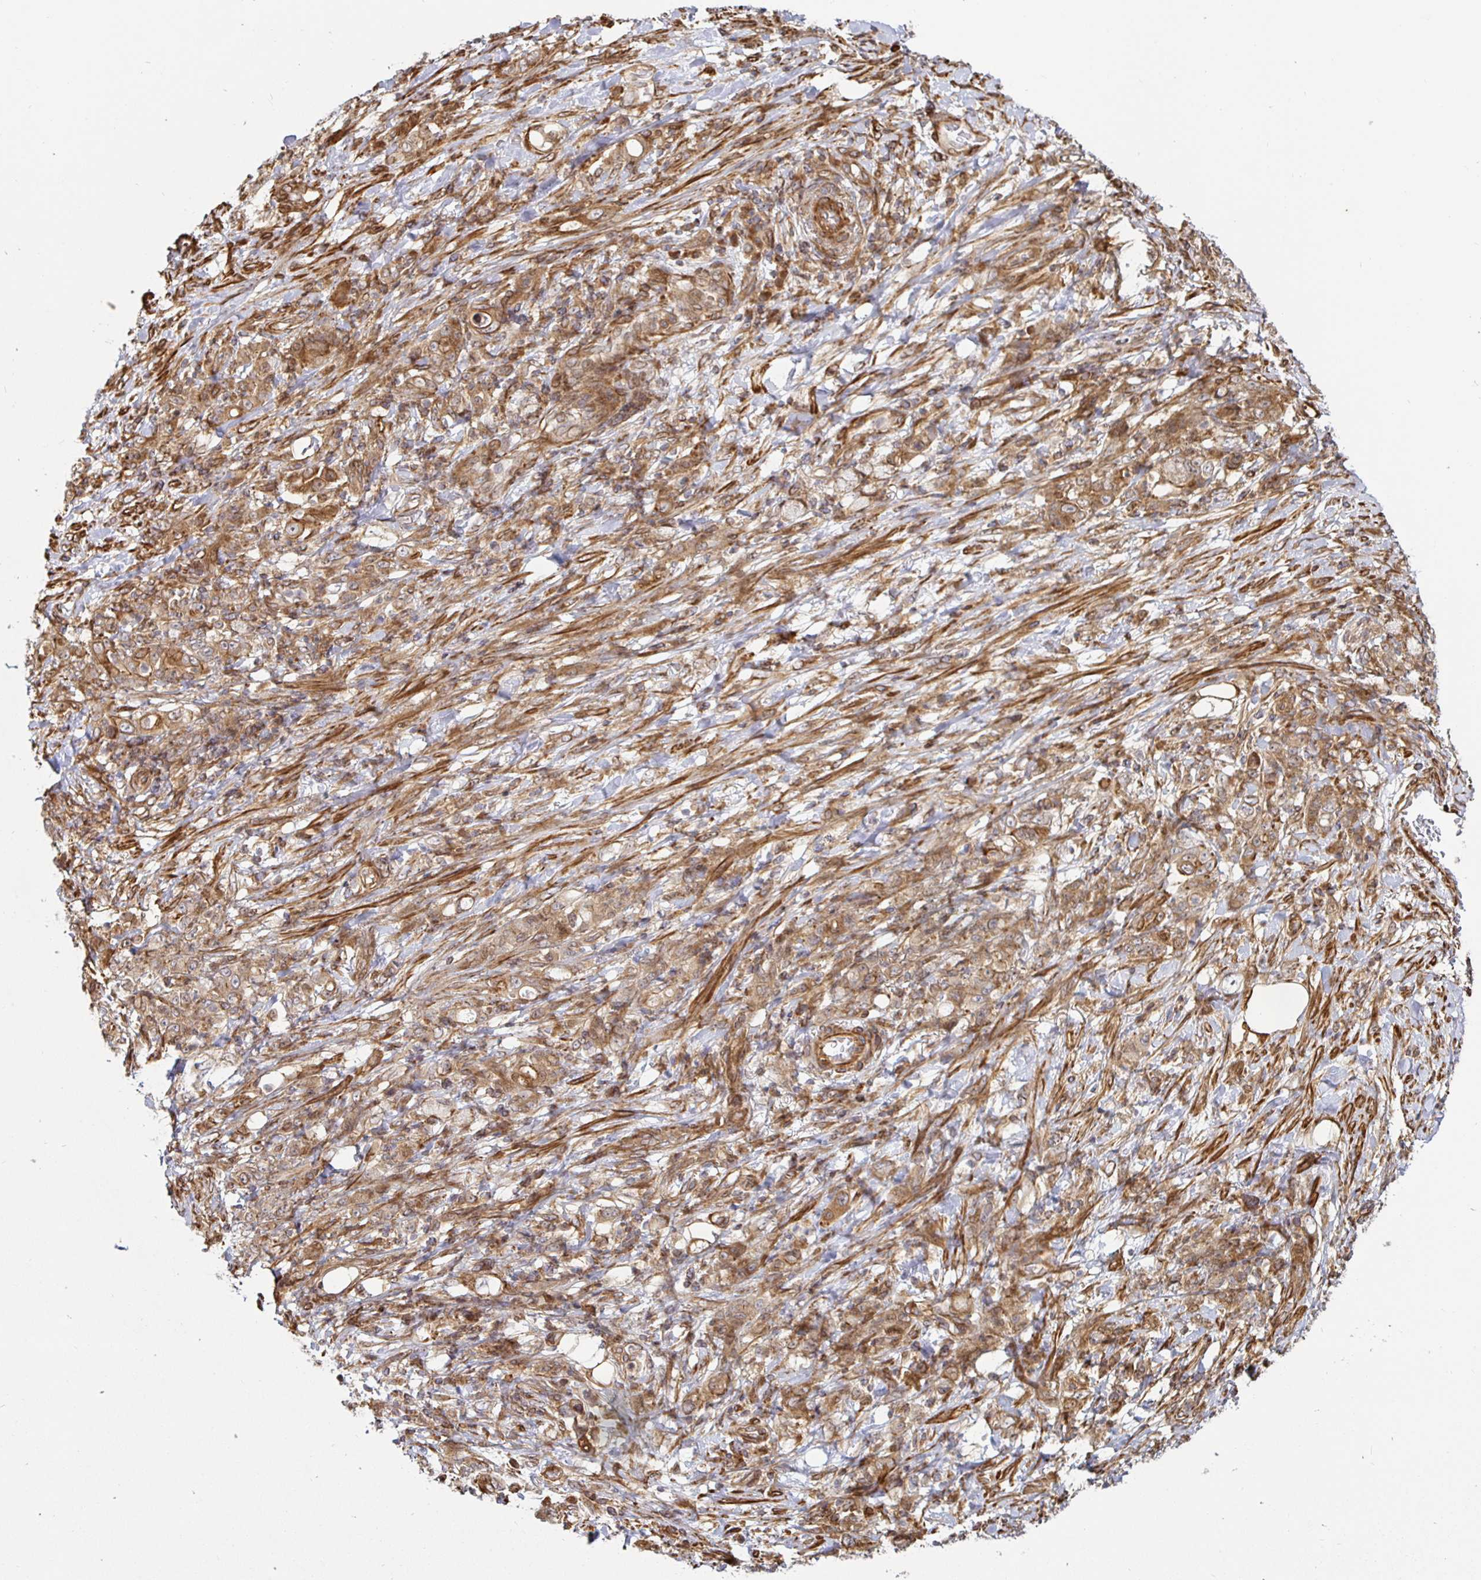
{"staining": {"intensity": "weak", "quantity": ">75%", "location": "cytoplasmic/membranous"}, "tissue": "stomach cancer", "cell_type": "Tumor cells", "image_type": "cancer", "snomed": [{"axis": "morphology", "description": "Adenocarcinoma, NOS"}, {"axis": "topography", "description": "Stomach"}], "caption": "Immunohistochemistry (IHC) of human stomach cancer (adenocarcinoma) exhibits low levels of weak cytoplasmic/membranous staining in approximately >75% of tumor cells.", "gene": "STRAP", "patient": {"sex": "female", "age": 79}}